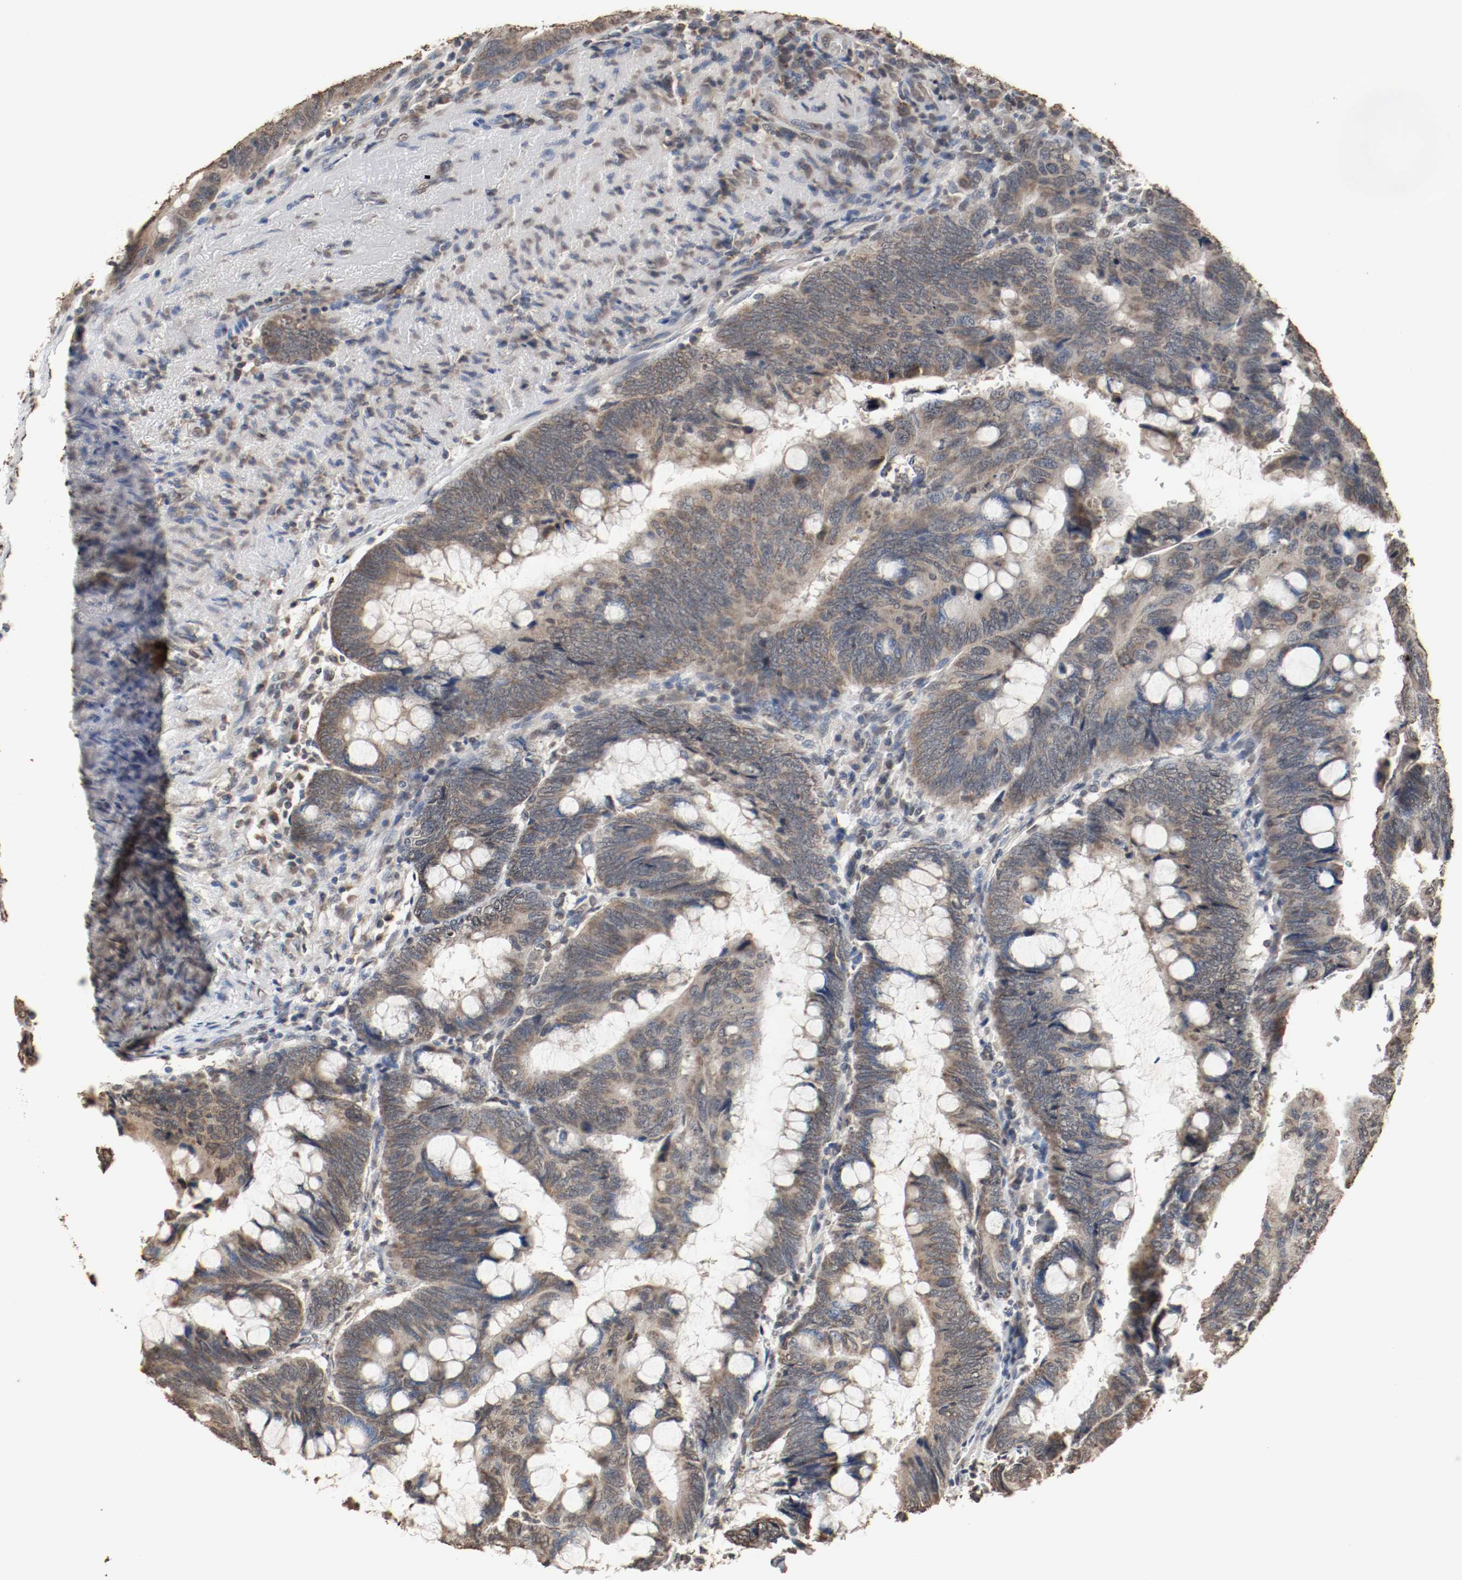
{"staining": {"intensity": "moderate", "quantity": ">75%", "location": "cytoplasmic/membranous"}, "tissue": "colorectal cancer", "cell_type": "Tumor cells", "image_type": "cancer", "snomed": [{"axis": "morphology", "description": "Normal tissue, NOS"}, {"axis": "morphology", "description": "Adenocarcinoma, NOS"}, {"axis": "topography", "description": "Rectum"}, {"axis": "topography", "description": "Peripheral nerve tissue"}], "caption": "Human adenocarcinoma (colorectal) stained for a protein (brown) exhibits moderate cytoplasmic/membranous positive expression in about >75% of tumor cells.", "gene": "RTN4", "patient": {"sex": "male", "age": 92}}